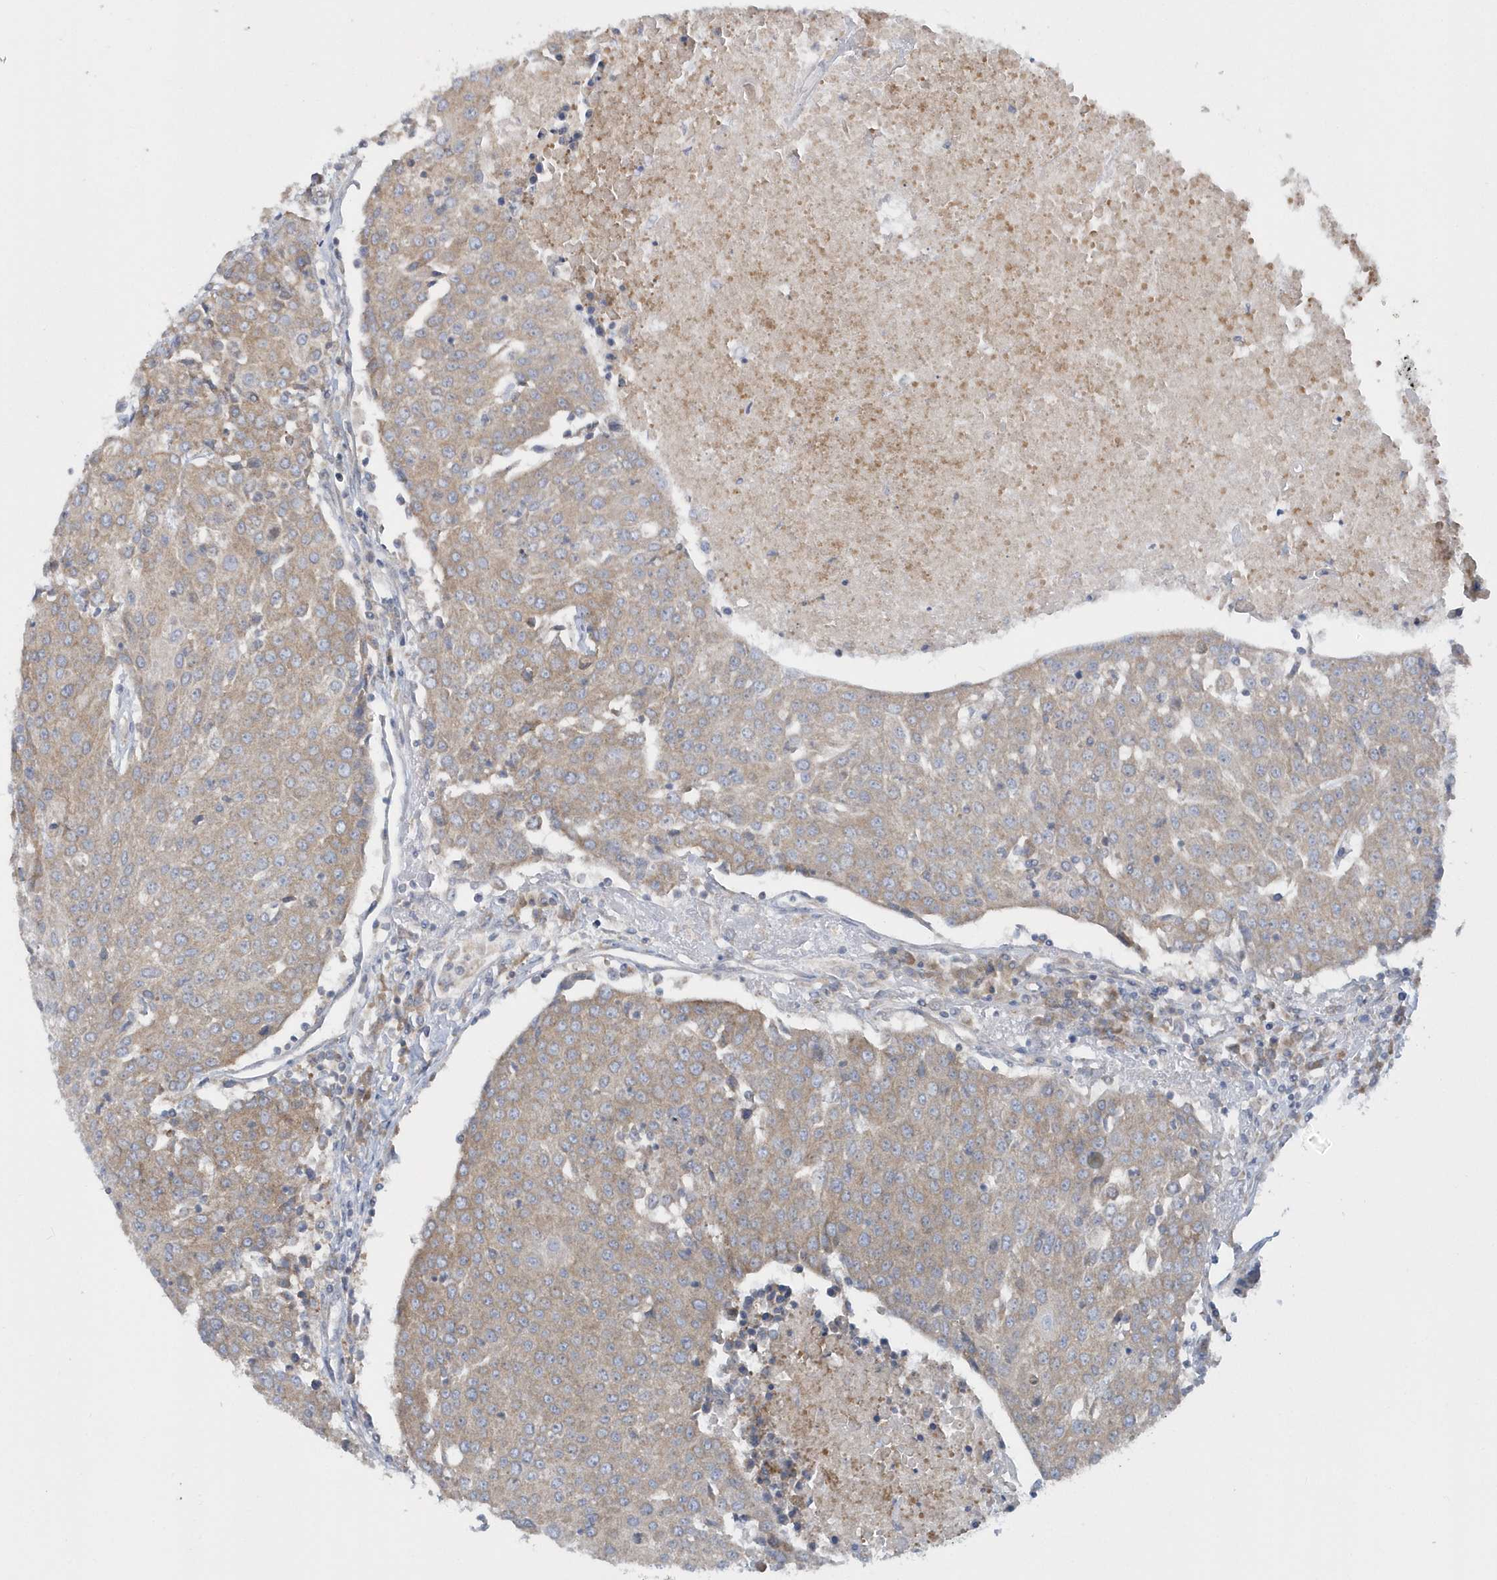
{"staining": {"intensity": "weak", "quantity": ">75%", "location": "cytoplasmic/membranous"}, "tissue": "urothelial cancer", "cell_type": "Tumor cells", "image_type": "cancer", "snomed": [{"axis": "morphology", "description": "Urothelial carcinoma, High grade"}, {"axis": "topography", "description": "Urinary bladder"}], "caption": "This histopathology image displays immunohistochemistry (IHC) staining of human urothelial carcinoma (high-grade), with low weak cytoplasmic/membranous positivity in approximately >75% of tumor cells.", "gene": "EIF3C", "patient": {"sex": "female", "age": 85}}